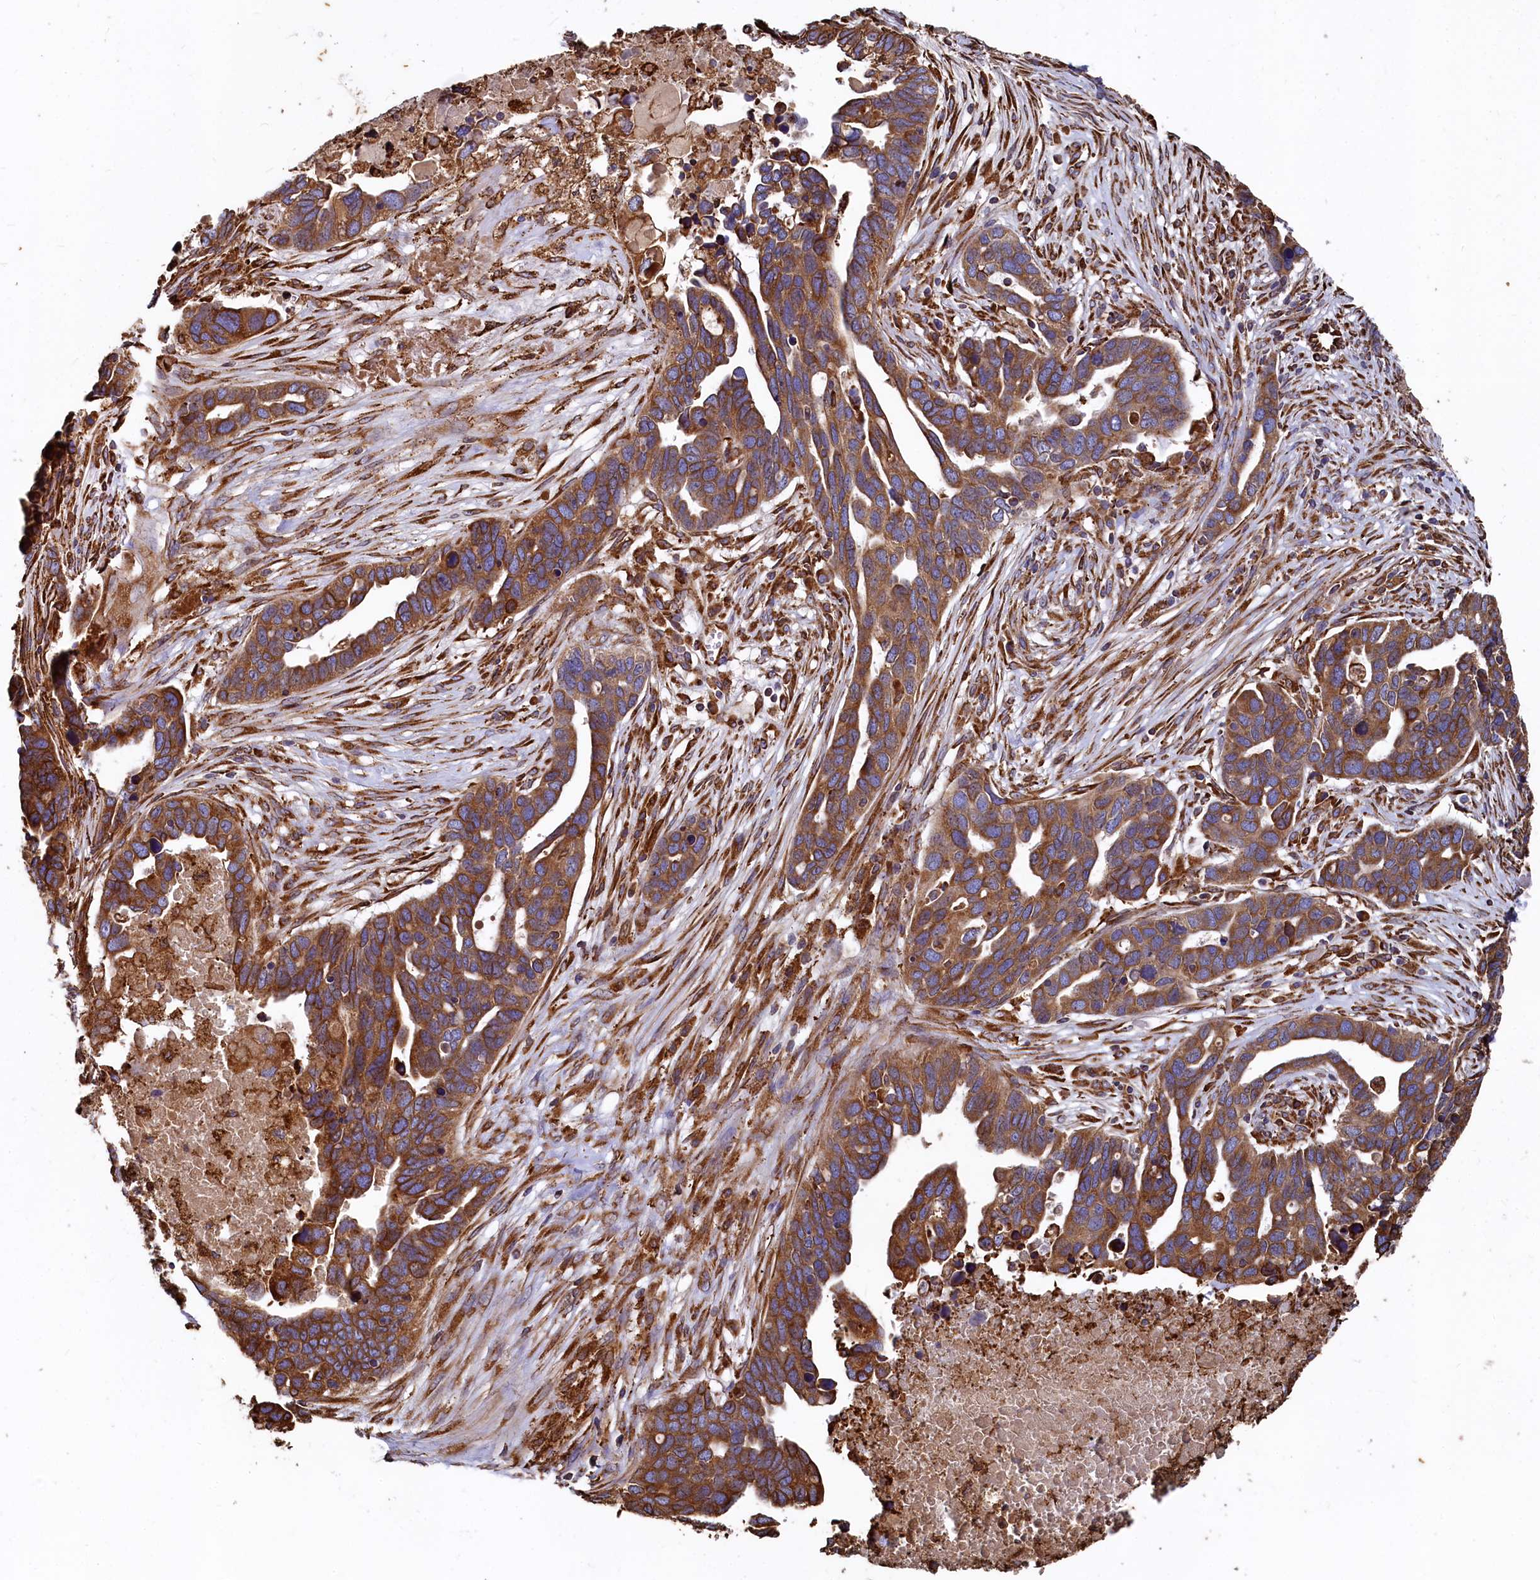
{"staining": {"intensity": "strong", "quantity": ">75%", "location": "cytoplasmic/membranous"}, "tissue": "ovarian cancer", "cell_type": "Tumor cells", "image_type": "cancer", "snomed": [{"axis": "morphology", "description": "Cystadenocarcinoma, serous, NOS"}, {"axis": "topography", "description": "Ovary"}], "caption": "A brown stain highlights strong cytoplasmic/membranous expression of a protein in ovarian serous cystadenocarcinoma tumor cells. (brown staining indicates protein expression, while blue staining denotes nuclei).", "gene": "NEURL1B", "patient": {"sex": "female", "age": 54}}